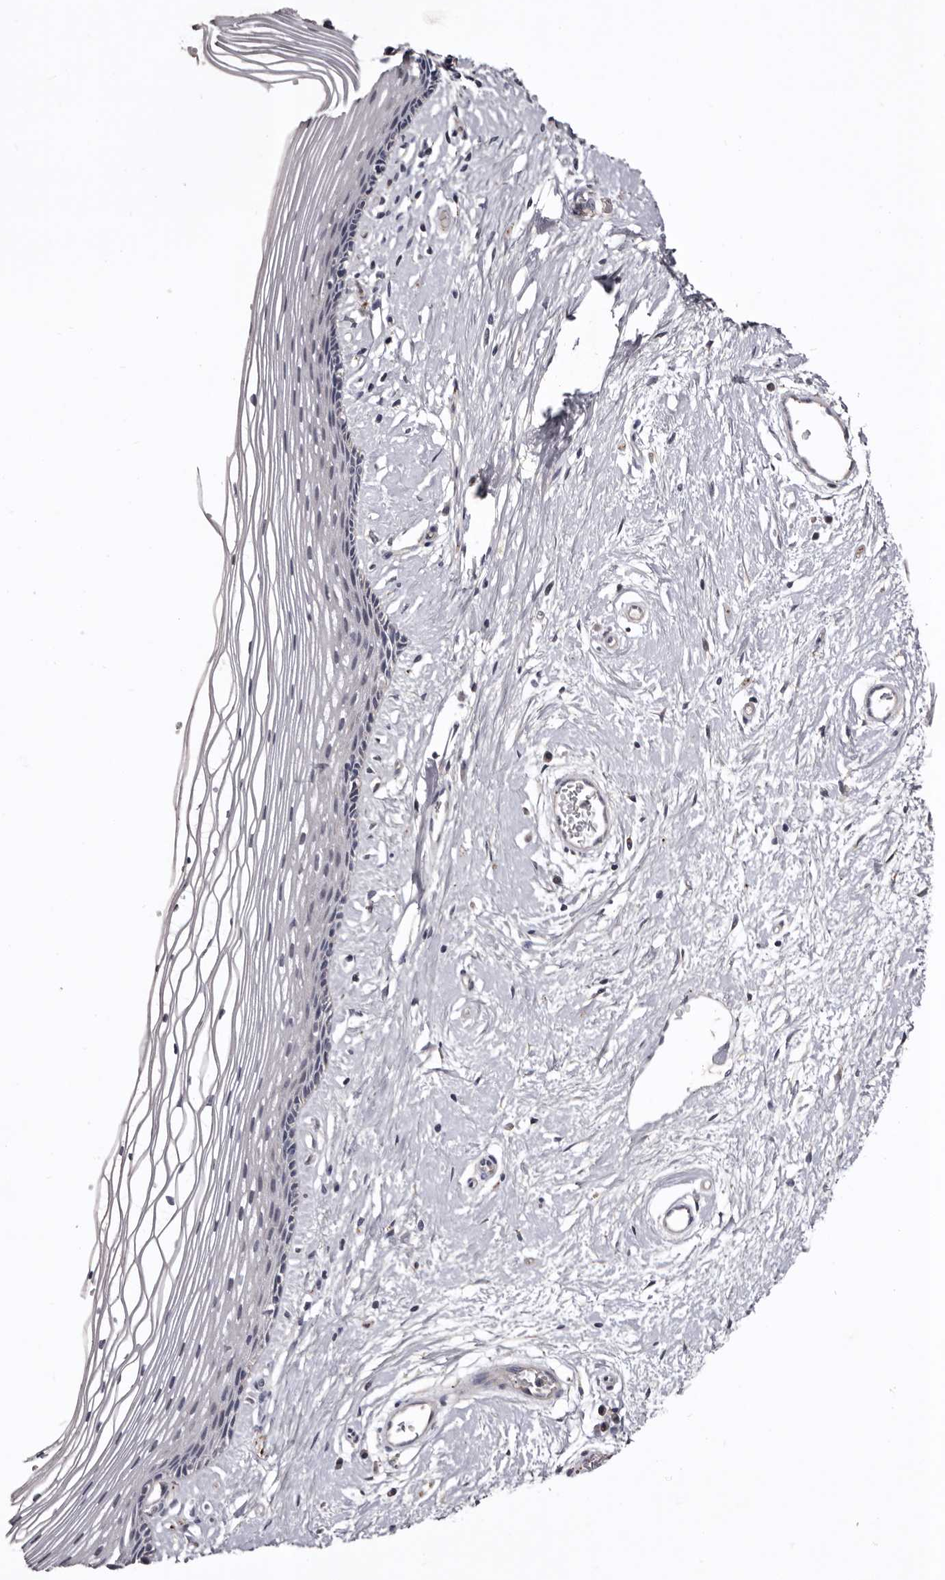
{"staining": {"intensity": "negative", "quantity": "none", "location": "none"}, "tissue": "vagina", "cell_type": "Squamous epithelial cells", "image_type": "normal", "snomed": [{"axis": "morphology", "description": "Normal tissue, NOS"}, {"axis": "topography", "description": "Vagina"}], "caption": "Squamous epithelial cells are negative for protein expression in normal human vagina. The staining is performed using DAB brown chromogen with nuclei counter-stained in using hematoxylin.", "gene": "SLC10A4", "patient": {"sex": "female", "age": 46}}